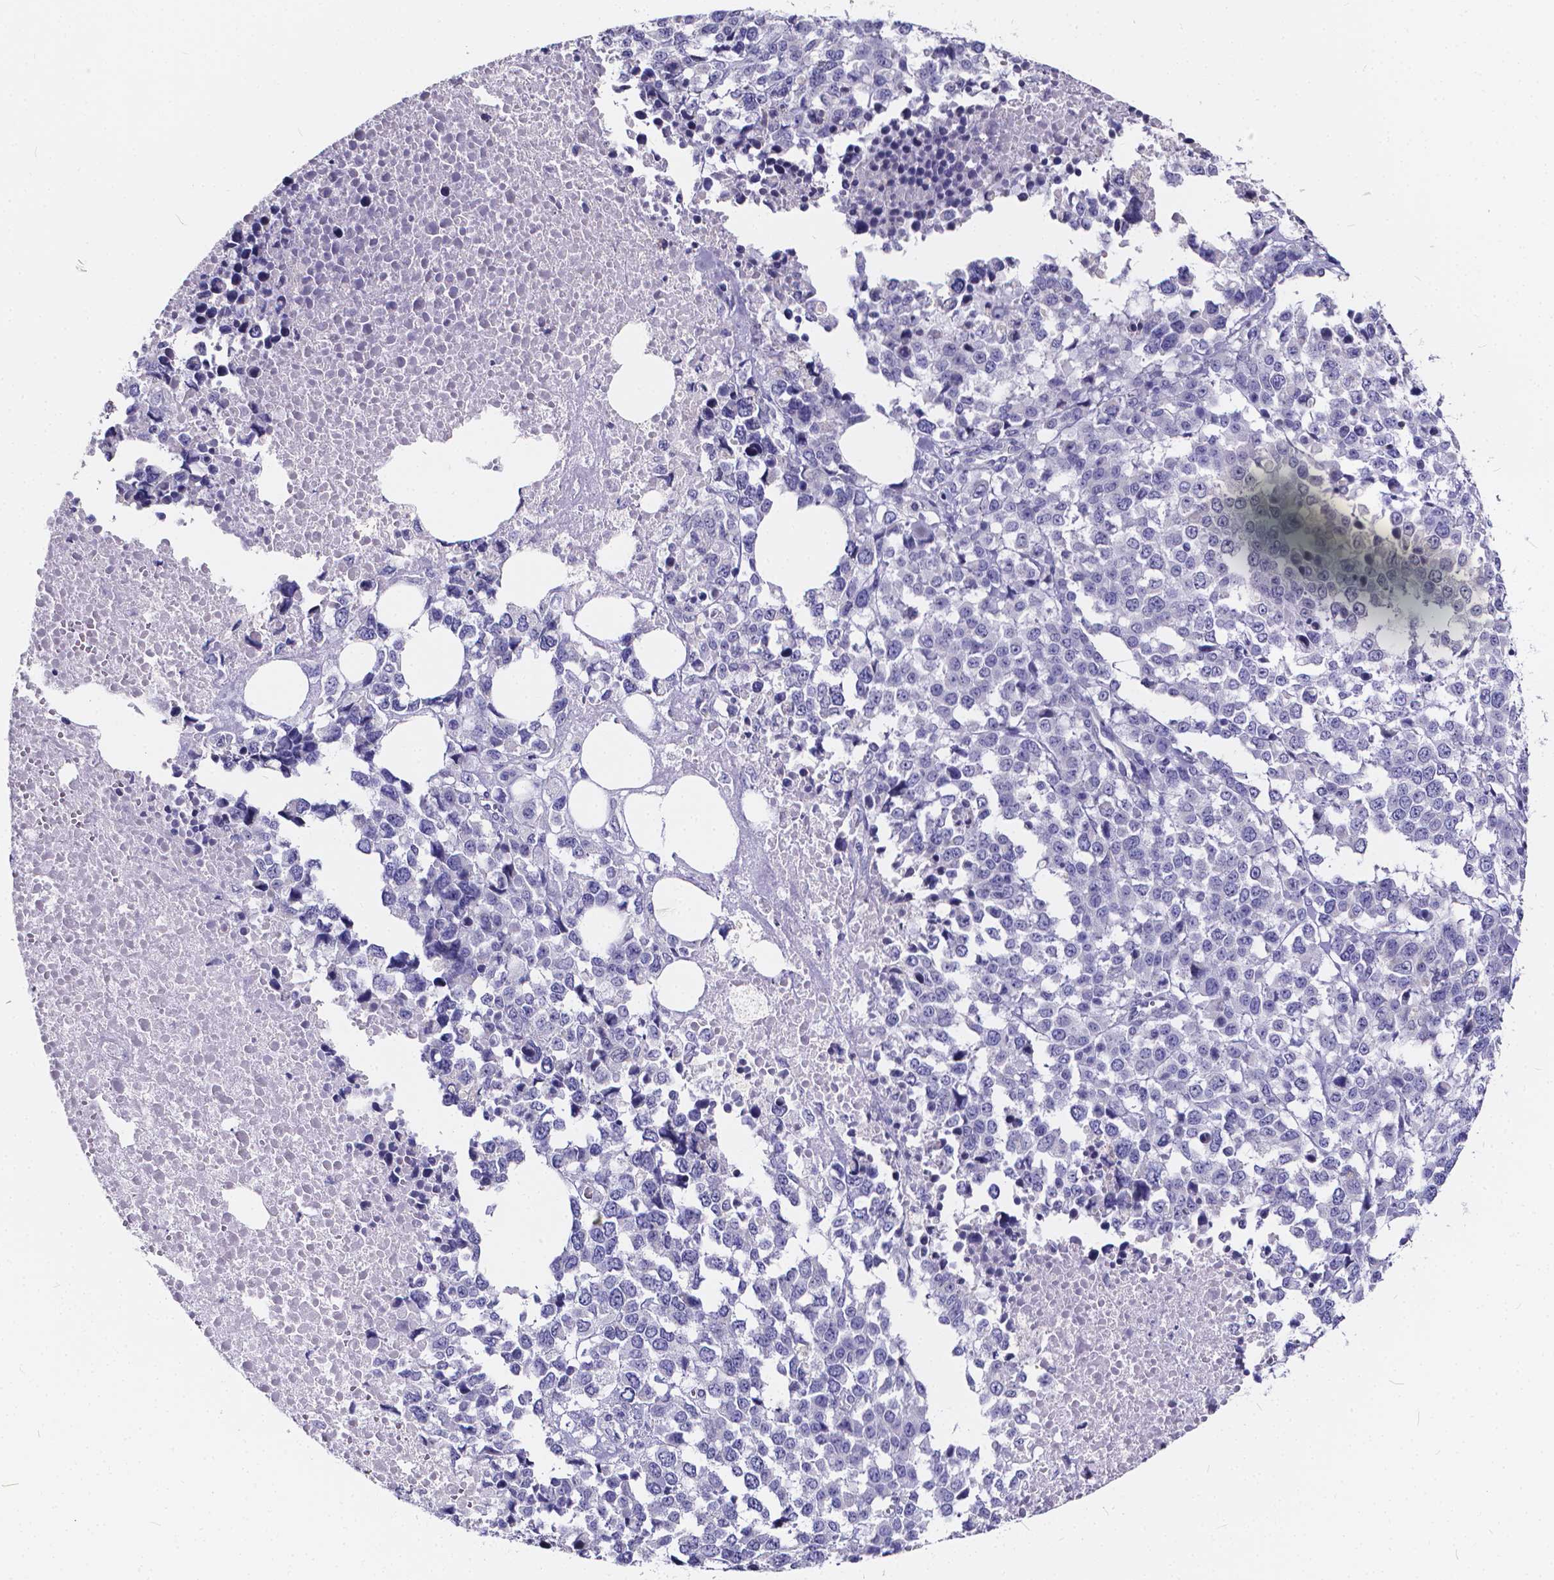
{"staining": {"intensity": "negative", "quantity": "none", "location": "none"}, "tissue": "melanoma", "cell_type": "Tumor cells", "image_type": "cancer", "snomed": [{"axis": "morphology", "description": "Malignant melanoma, Metastatic site"}, {"axis": "topography", "description": "Skin"}], "caption": "Tumor cells show no significant protein expression in malignant melanoma (metastatic site).", "gene": "SPEF2", "patient": {"sex": "male", "age": 84}}